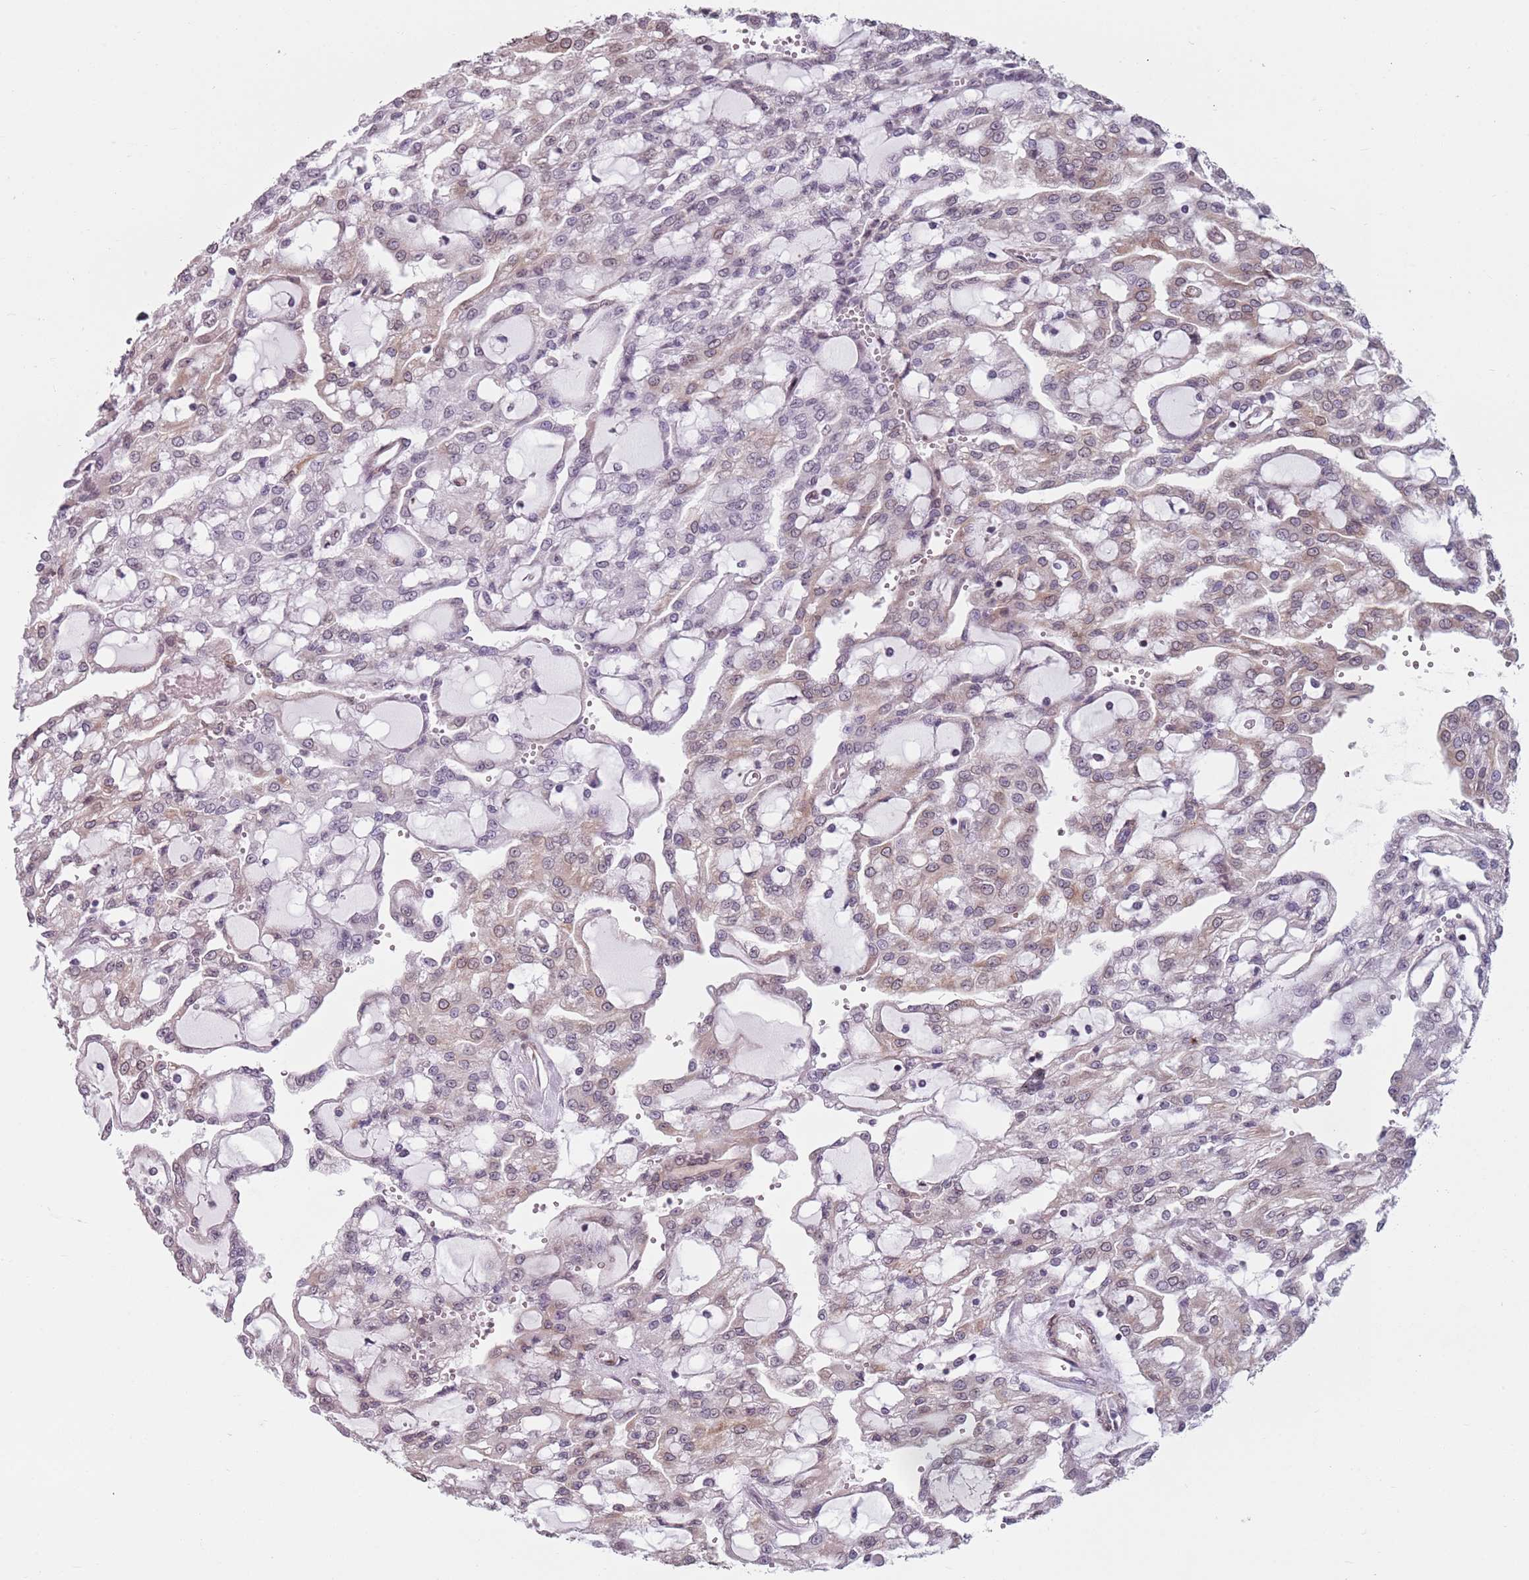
{"staining": {"intensity": "negative", "quantity": "none", "location": "none"}, "tissue": "renal cancer", "cell_type": "Tumor cells", "image_type": "cancer", "snomed": [{"axis": "morphology", "description": "Adenocarcinoma, NOS"}, {"axis": "topography", "description": "Kidney"}], "caption": "Renal adenocarcinoma stained for a protein using immunohistochemistry reveals no positivity tumor cells.", "gene": "TMC4", "patient": {"sex": "male", "age": 63}}